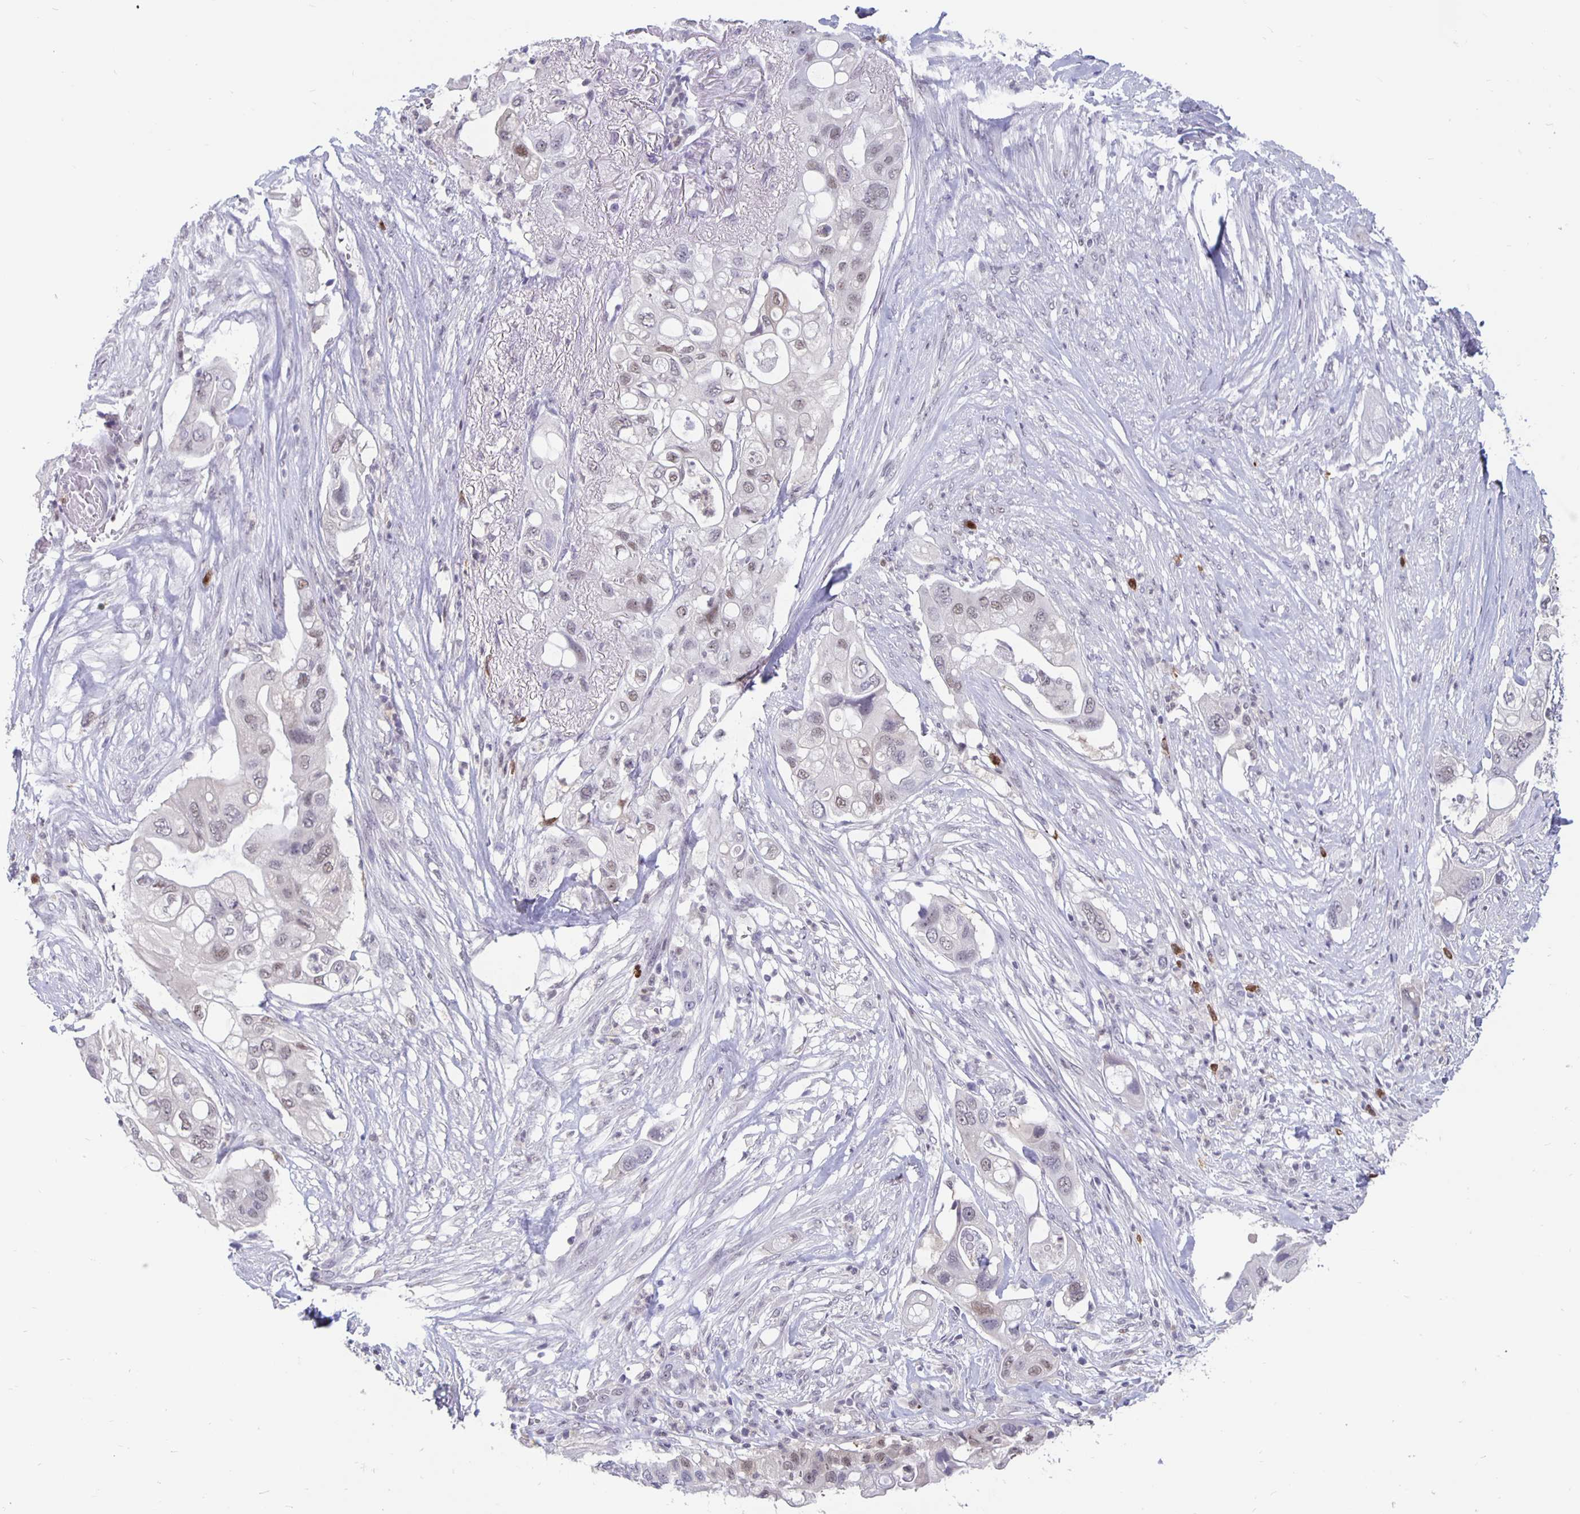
{"staining": {"intensity": "weak", "quantity": "<25%", "location": "nuclear"}, "tissue": "pancreatic cancer", "cell_type": "Tumor cells", "image_type": "cancer", "snomed": [{"axis": "morphology", "description": "Adenocarcinoma, NOS"}, {"axis": "topography", "description": "Pancreas"}], "caption": "This is a image of immunohistochemistry staining of pancreatic adenocarcinoma, which shows no positivity in tumor cells.", "gene": "ZNF691", "patient": {"sex": "female", "age": 72}}